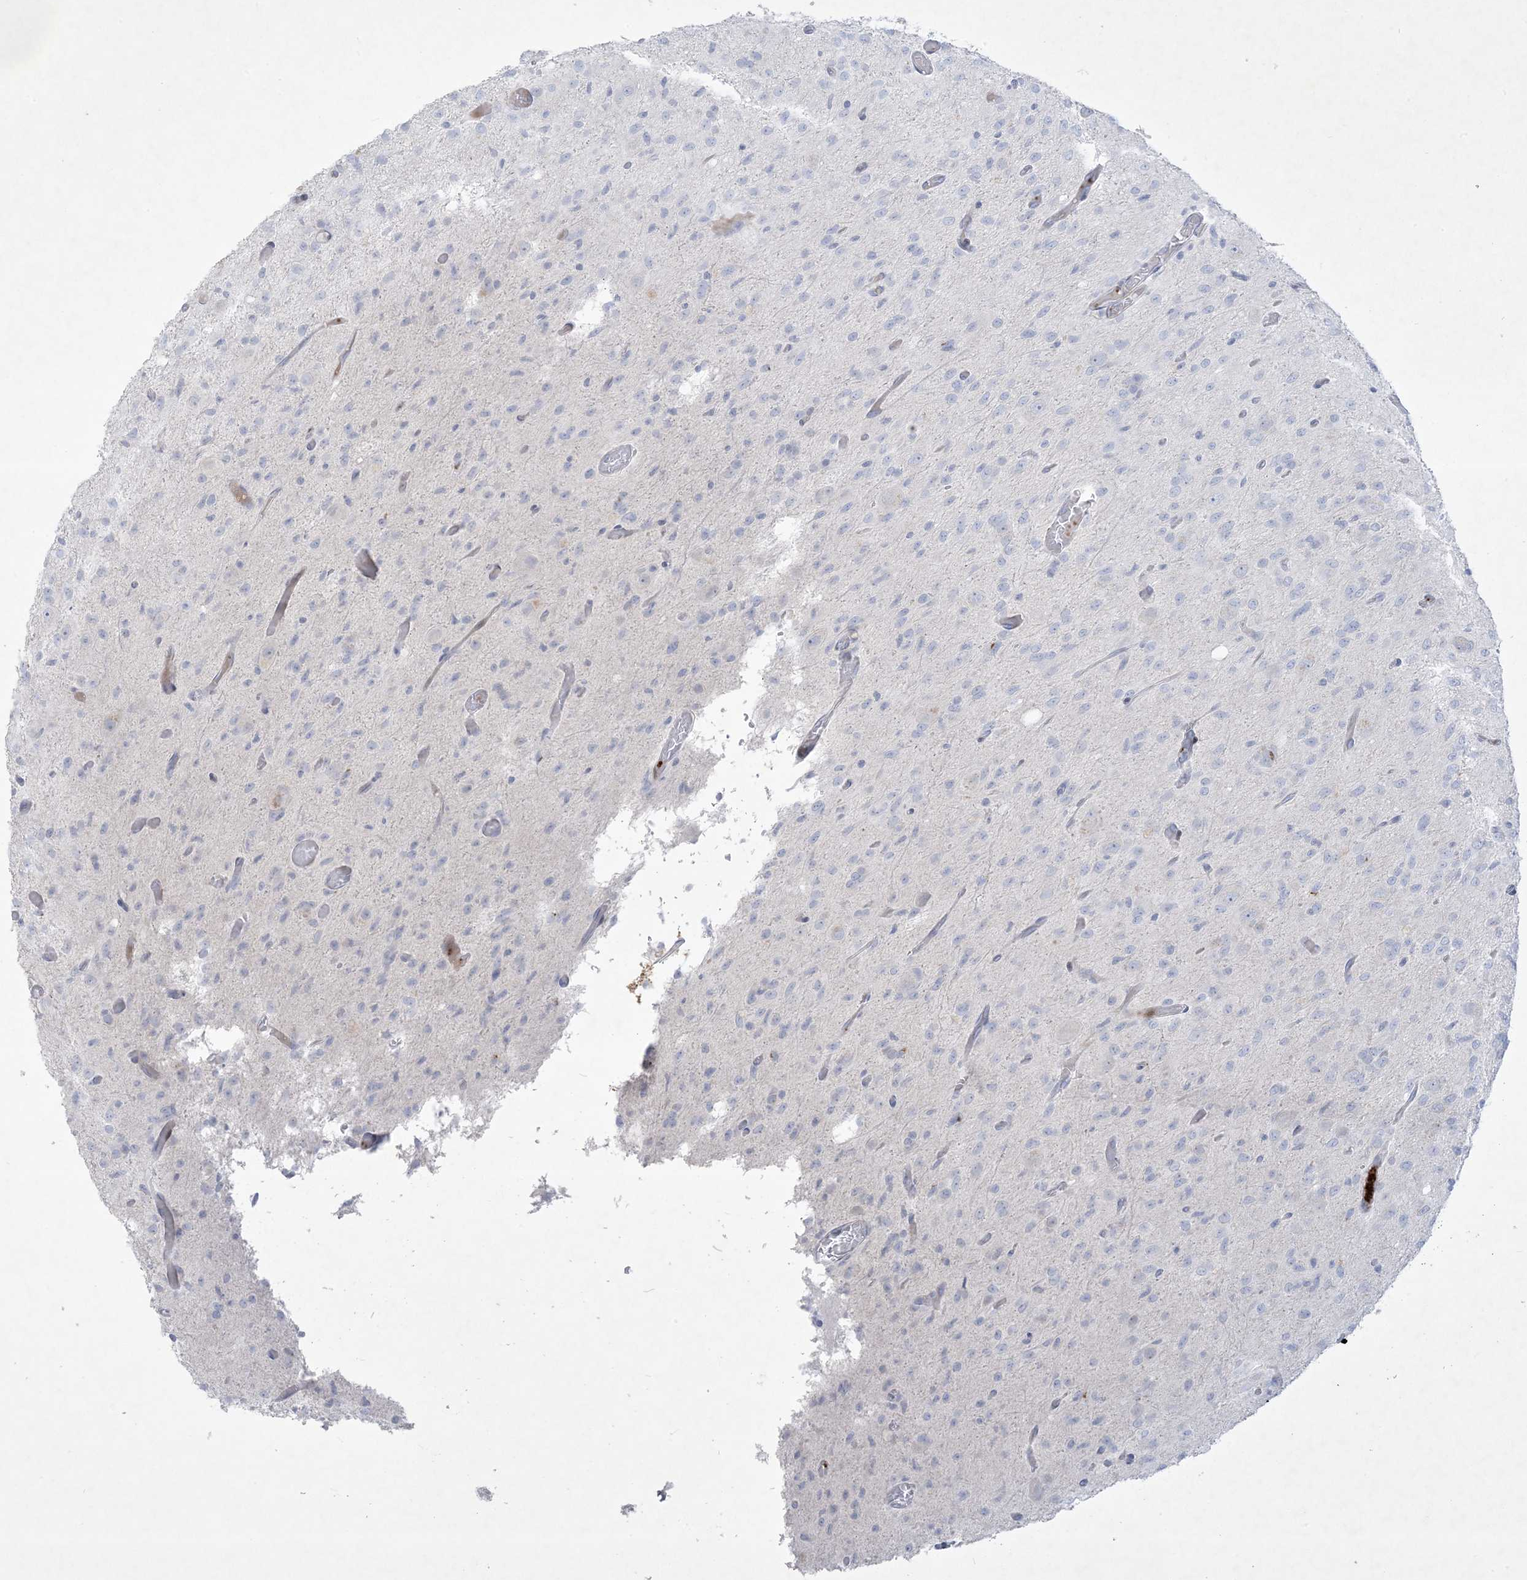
{"staining": {"intensity": "negative", "quantity": "none", "location": "none"}, "tissue": "glioma", "cell_type": "Tumor cells", "image_type": "cancer", "snomed": [{"axis": "morphology", "description": "Glioma, malignant, High grade"}, {"axis": "topography", "description": "Brain"}], "caption": "Tumor cells are negative for protein expression in human malignant high-grade glioma.", "gene": "B3GNT7", "patient": {"sex": "female", "age": 59}}